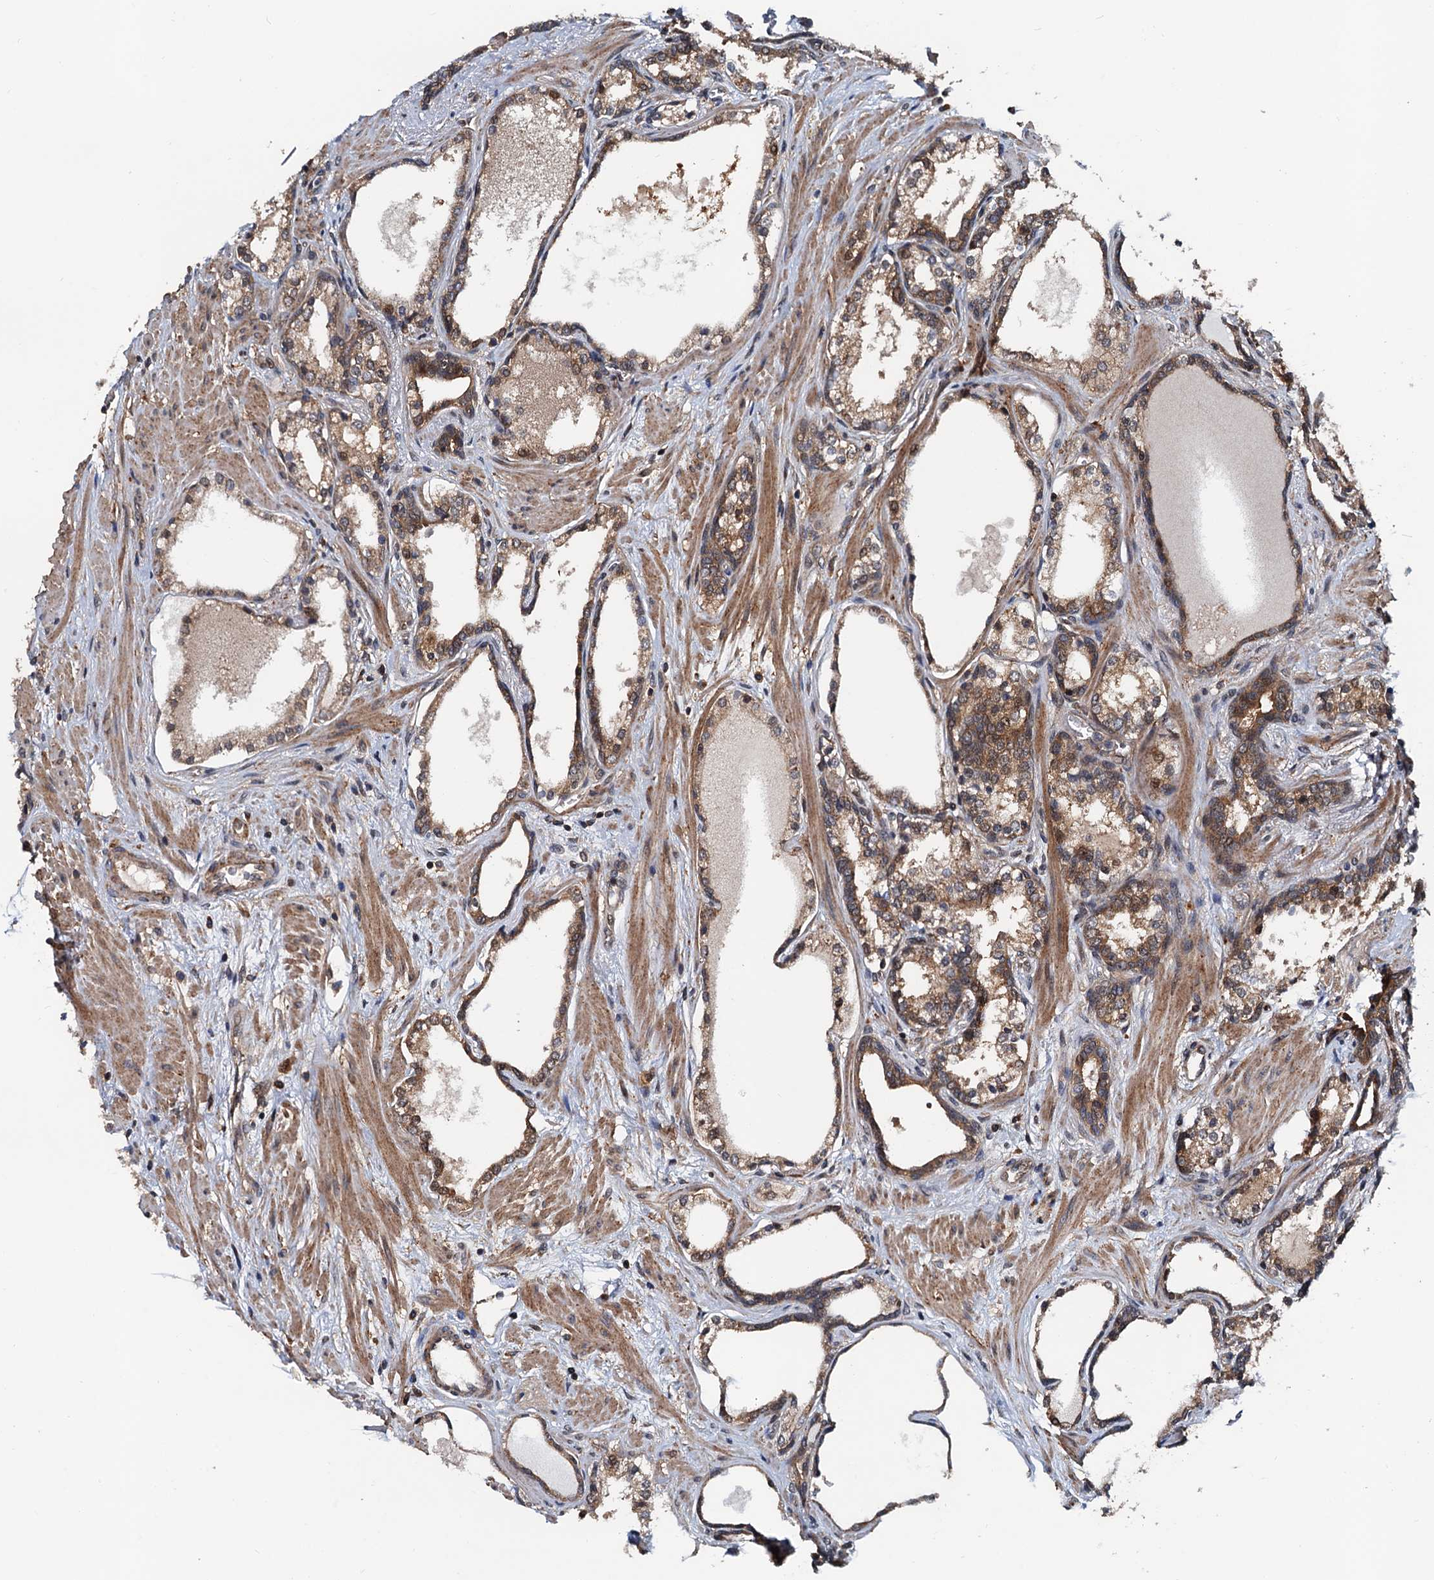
{"staining": {"intensity": "weak", "quantity": ">75%", "location": "cytoplasmic/membranous"}, "tissue": "prostate cancer", "cell_type": "Tumor cells", "image_type": "cancer", "snomed": [{"axis": "morphology", "description": "Adenocarcinoma, High grade"}, {"axis": "topography", "description": "Prostate"}], "caption": "Immunohistochemical staining of human prostate adenocarcinoma (high-grade) reveals low levels of weak cytoplasmic/membranous positivity in approximately >75% of tumor cells. The staining was performed using DAB to visualize the protein expression in brown, while the nuclei were stained in blue with hematoxylin (Magnification: 20x).", "gene": "AAGAB", "patient": {"sex": "male", "age": 58}}